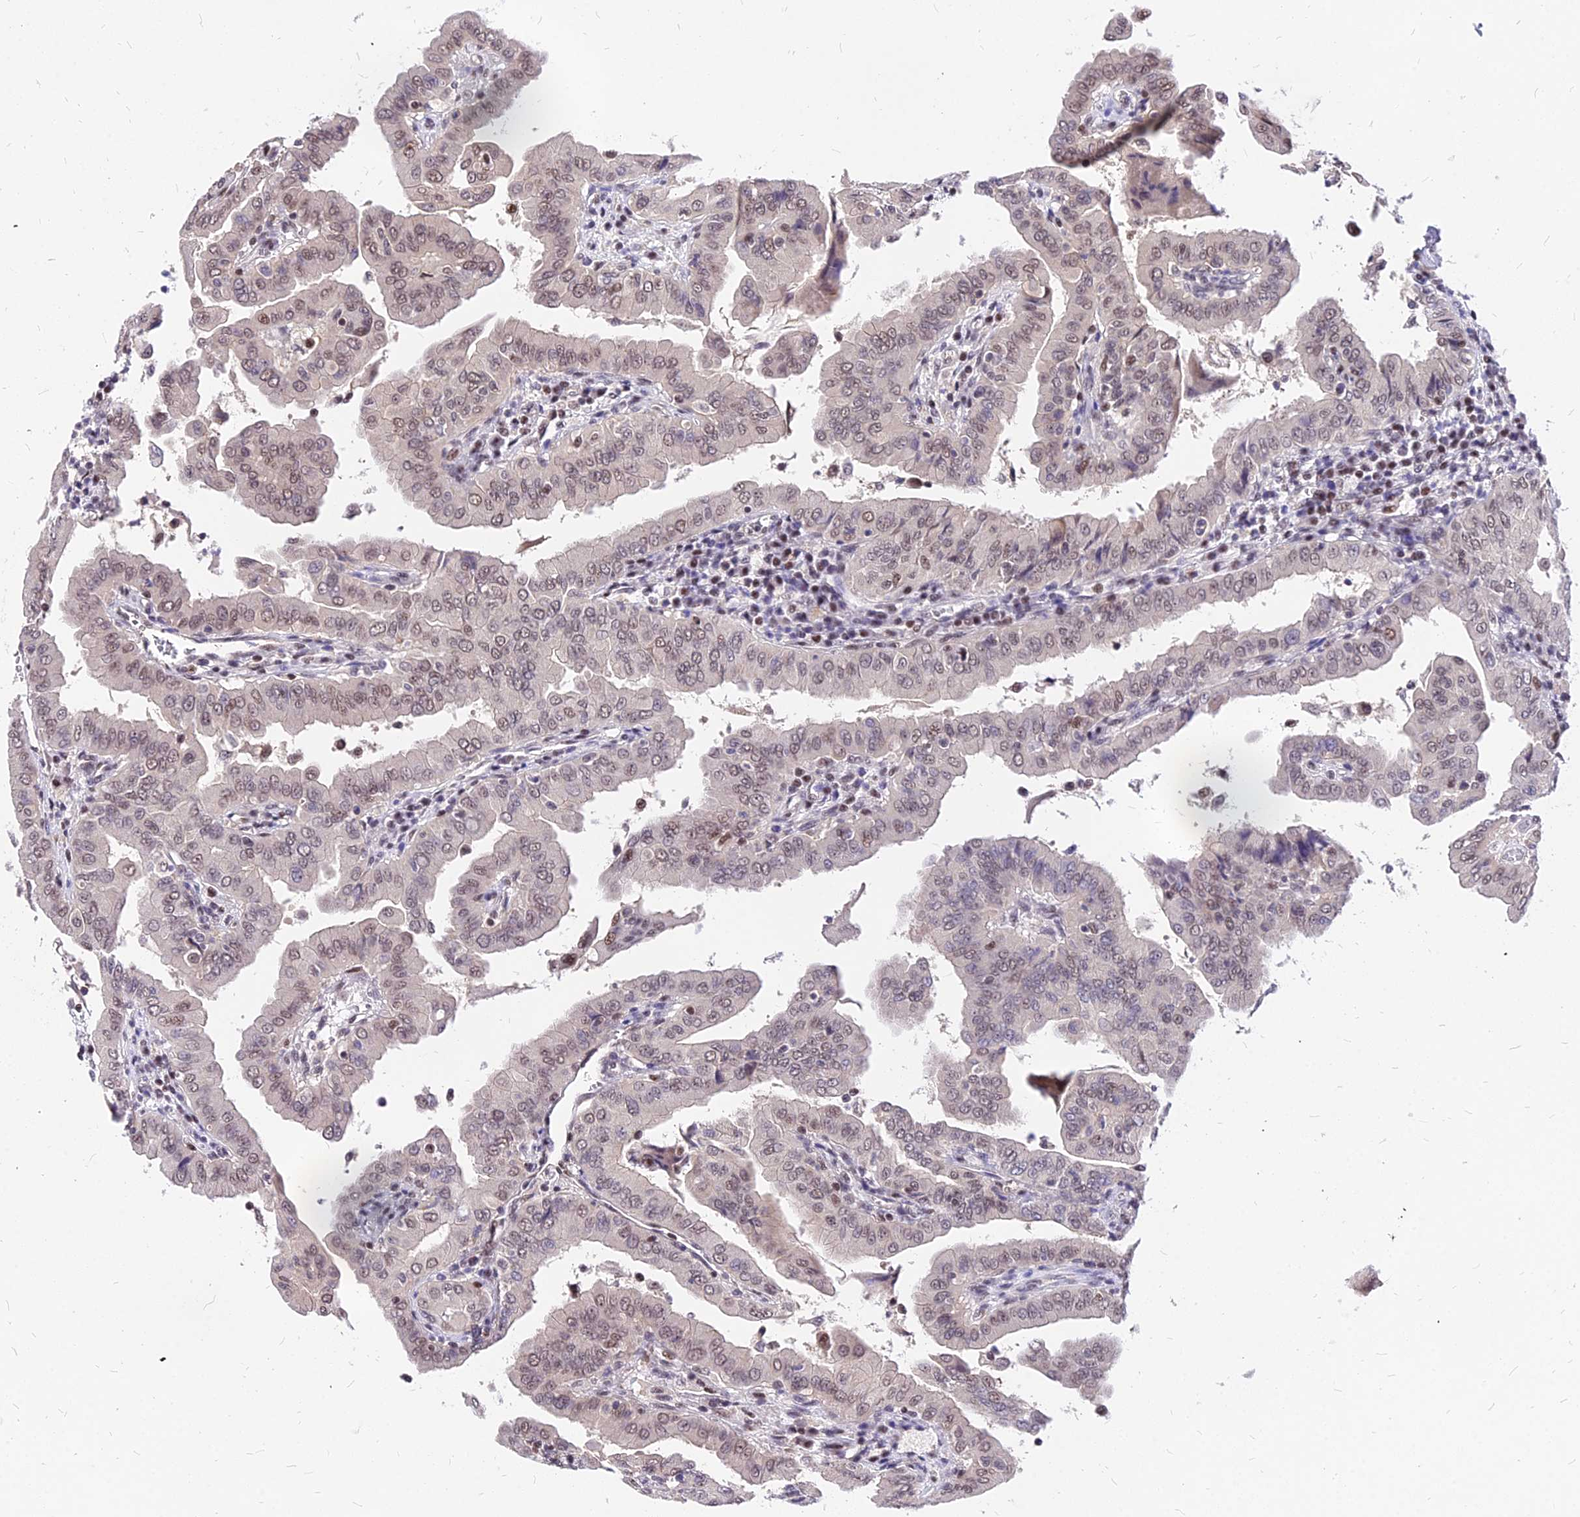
{"staining": {"intensity": "weak", "quantity": "25%-75%", "location": "nuclear"}, "tissue": "thyroid cancer", "cell_type": "Tumor cells", "image_type": "cancer", "snomed": [{"axis": "morphology", "description": "Papillary adenocarcinoma, NOS"}, {"axis": "topography", "description": "Thyroid gland"}], "caption": "An IHC histopathology image of tumor tissue is shown. Protein staining in brown labels weak nuclear positivity in thyroid cancer within tumor cells.", "gene": "DDX55", "patient": {"sex": "male", "age": 33}}